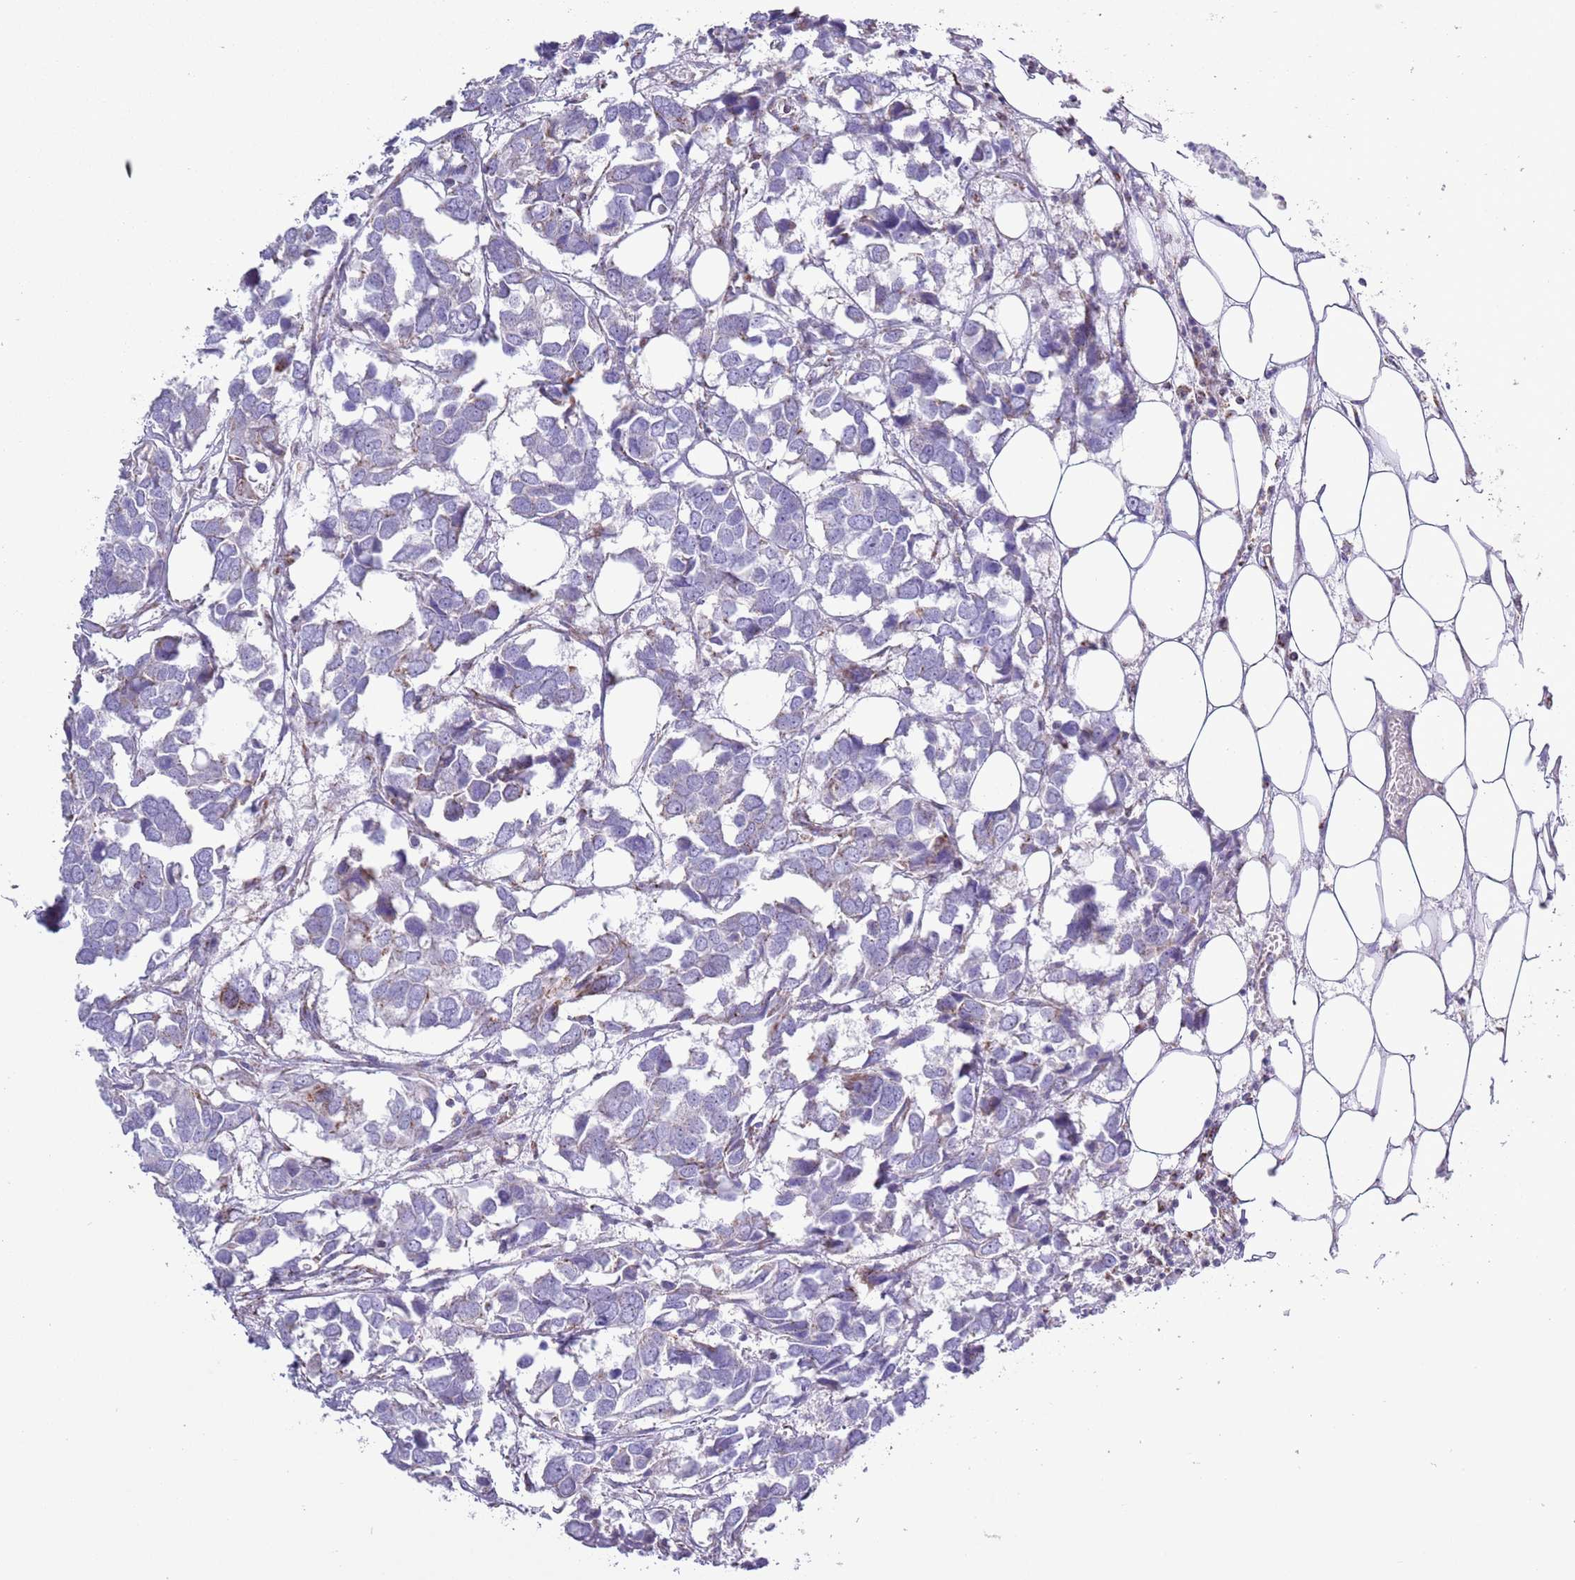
{"staining": {"intensity": "negative", "quantity": "none", "location": "none"}, "tissue": "breast cancer", "cell_type": "Tumor cells", "image_type": "cancer", "snomed": [{"axis": "morphology", "description": "Duct carcinoma"}, {"axis": "topography", "description": "Breast"}], "caption": "The immunohistochemistry image has no significant positivity in tumor cells of breast cancer tissue.", "gene": "ATP6V1B1", "patient": {"sex": "female", "age": 83}}